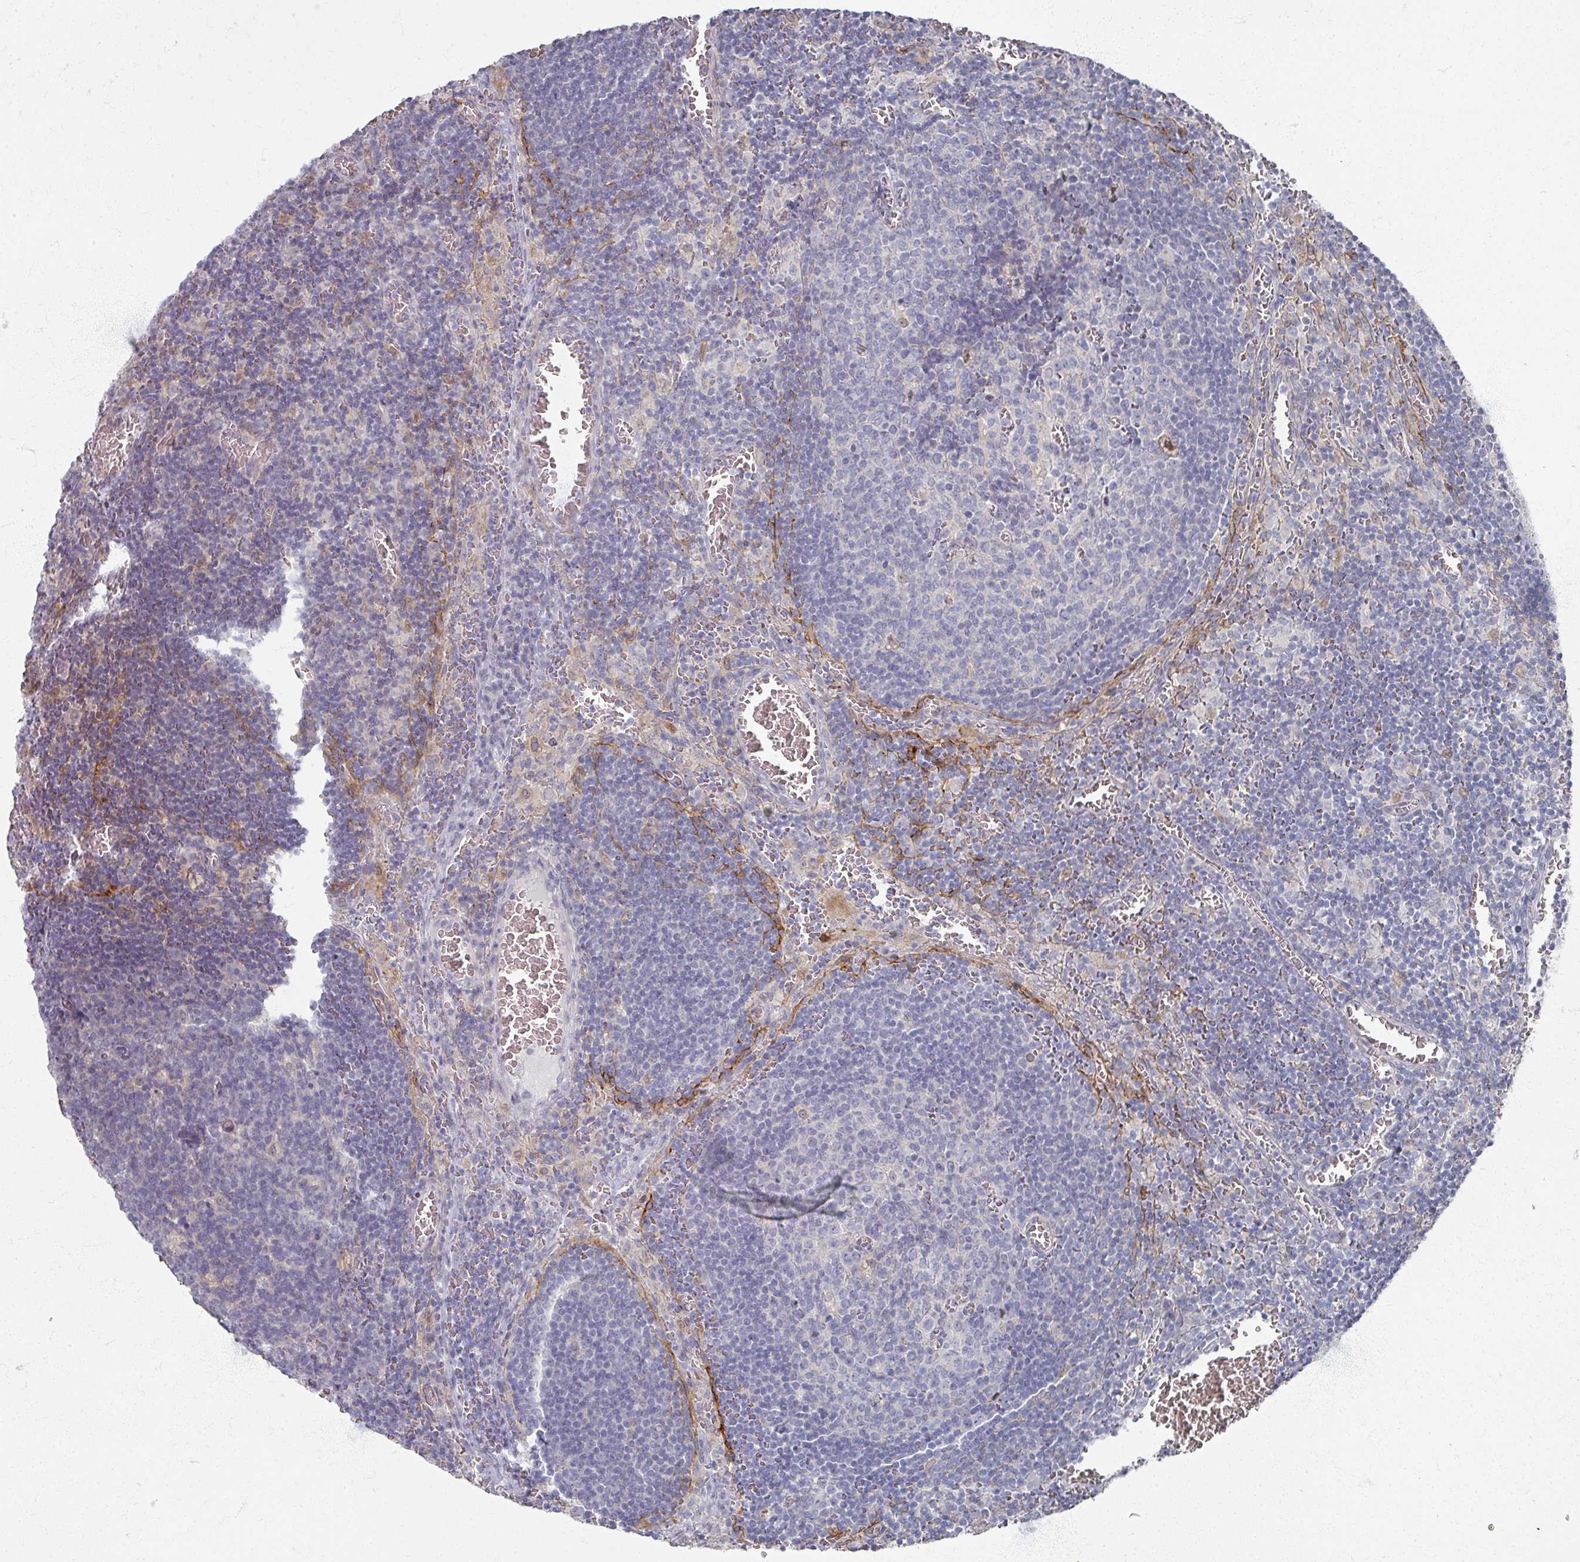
{"staining": {"intensity": "negative", "quantity": "none", "location": "none"}, "tissue": "lymph node", "cell_type": "Germinal center cells", "image_type": "normal", "snomed": [{"axis": "morphology", "description": "Normal tissue, NOS"}, {"axis": "topography", "description": "Lymph node"}], "caption": "Immunohistochemical staining of benign human lymph node reveals no significant expression in germinal center cells.", "gene": "TTYH3", "patient": {"sex": "male", "age": 50}}